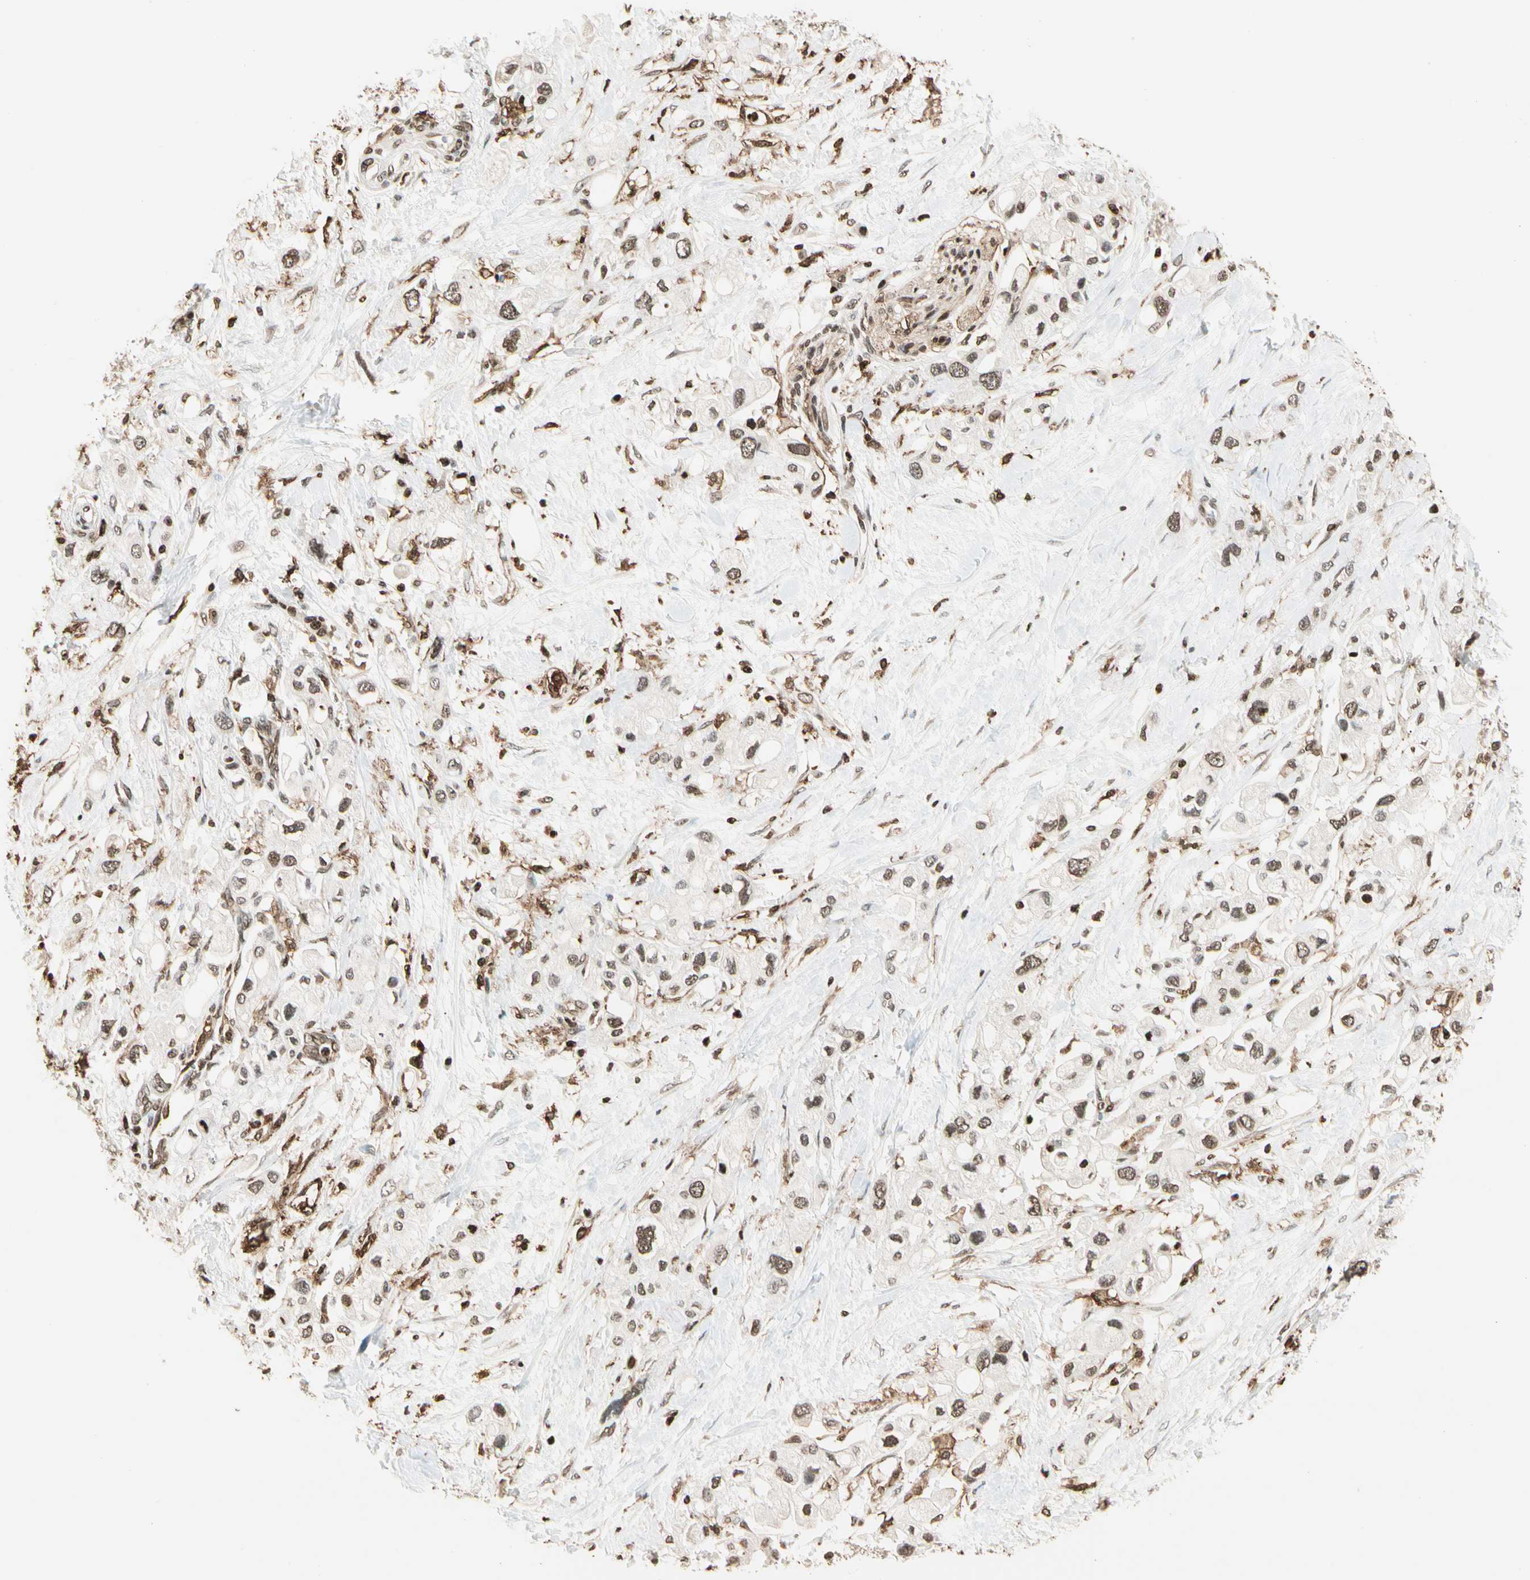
{"staining": {"intensity": "weak", "quantity": ">75%", "location": "nuclear"}, "tissue": "pancreatic cancer", "cell_type": "Tumor cells", "image_type": "cancer", "snomed": [{"axis": "morphology", "description": "Adenocarcinoma, NOS"}, {"axis": "topography", "description": "Pancreas"}], "caption": "Immunohistochemistry (IHC) (DAB (3,3'-diaminobenzidine)) staining of human pancreatic cancer displays weak nuclear protein staining in about >75% of tumor cells.", "gene": "FER", "patient": {"sex": "female", "age": 56}}